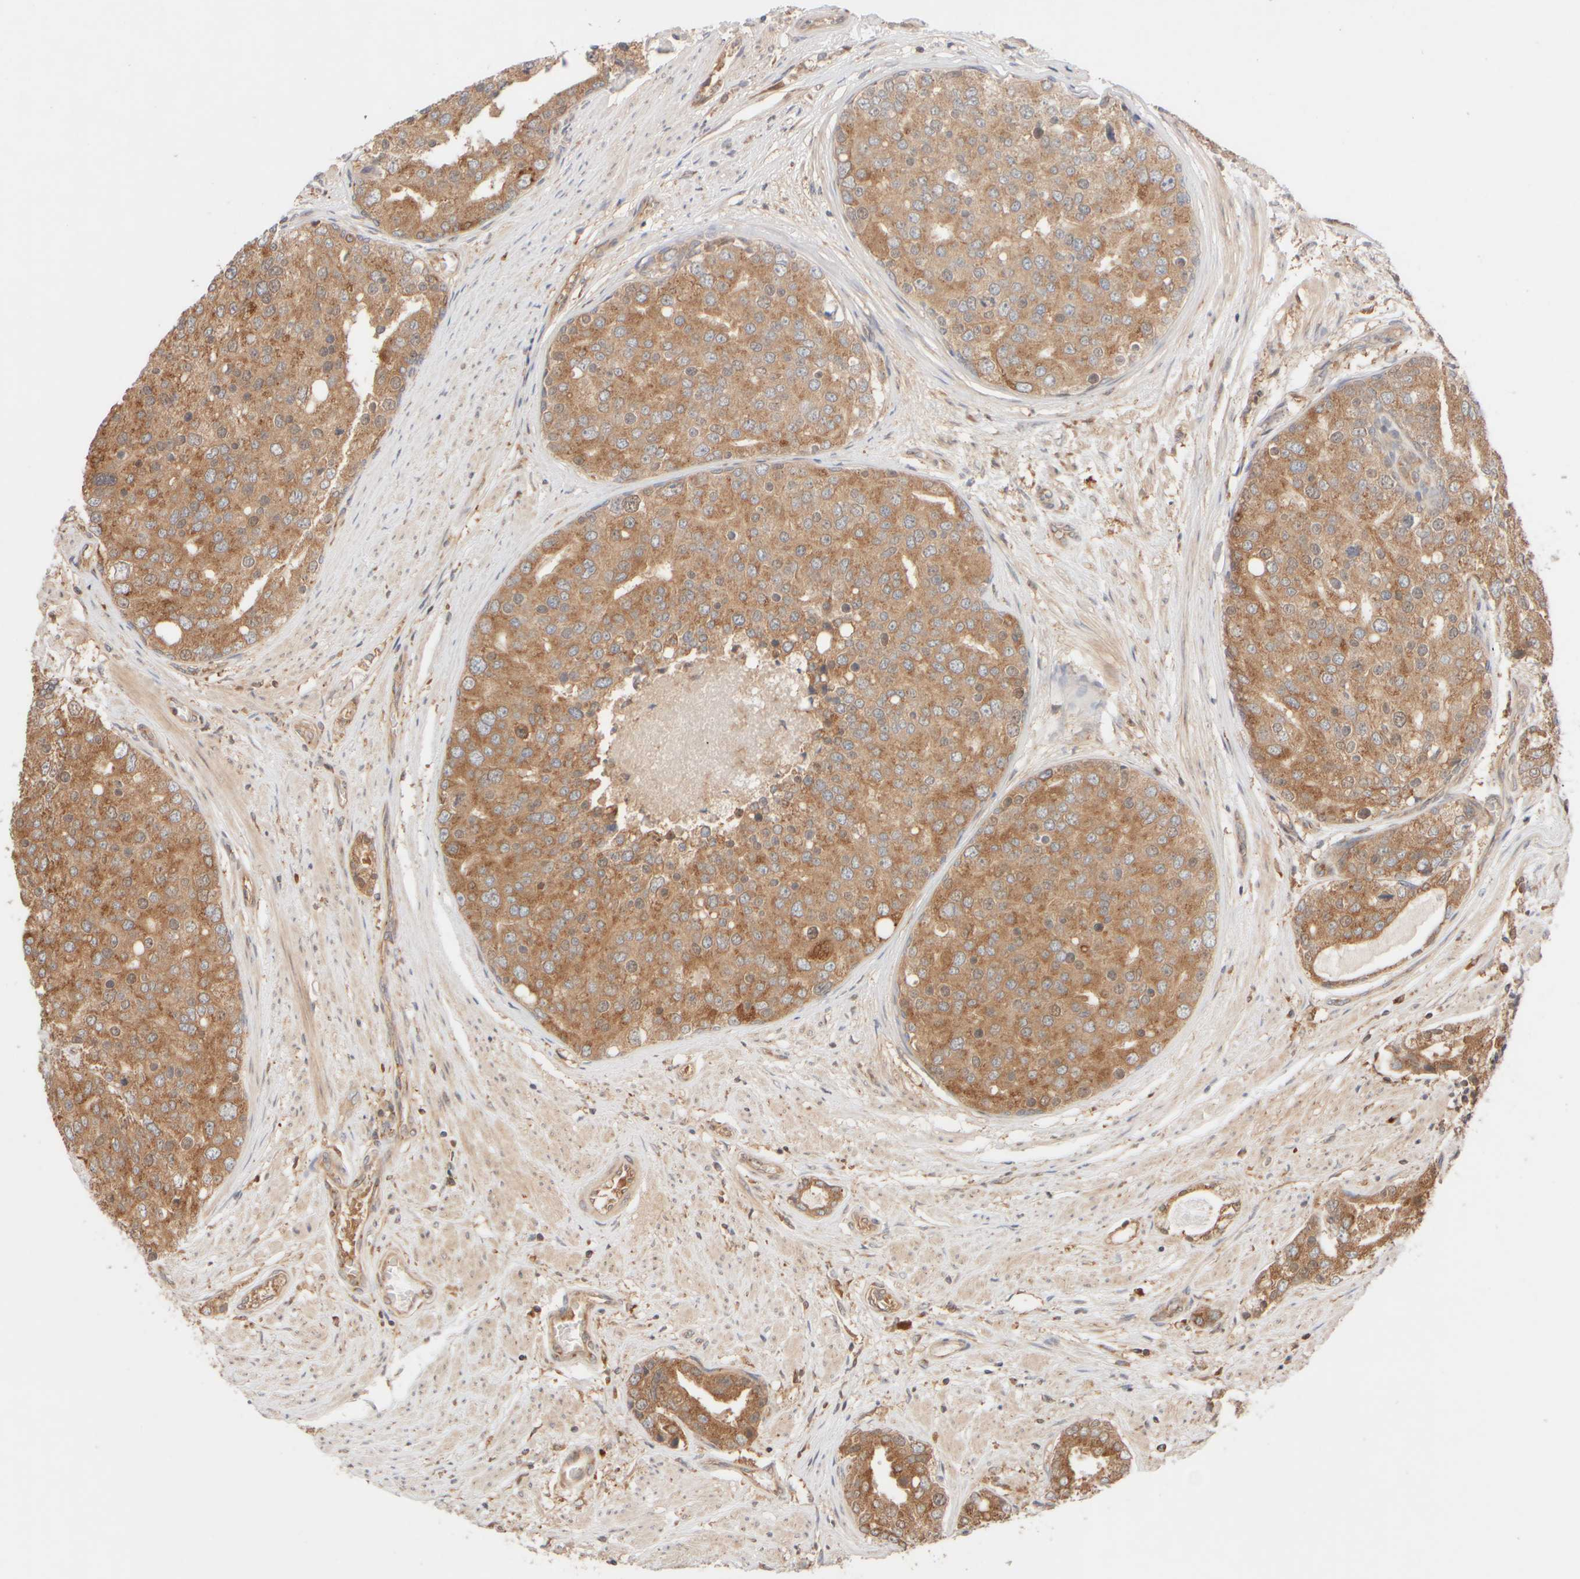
{"staining": {"intensity": "moderate", "quantity": ">75%", "location": "cytoplasmic/membranous"}, "tissue": "prostate cancer", "cell_type": "Tumor cells", "image_type": "cancer", "snomed": [{"axis": "morphology", "description": "Adenocarcinoma, High grade"}, {"axis": "topography", "description": "Prostate"}], "caption": "The immunohistochemical stain highlights moderate cytoplasmic/membranous staining in tumor cells of prostate cancer (high-grade adenocarcinoma) tissue.", "gene": "RABEP1", "patient": {"sex": "male", "age": 50}}